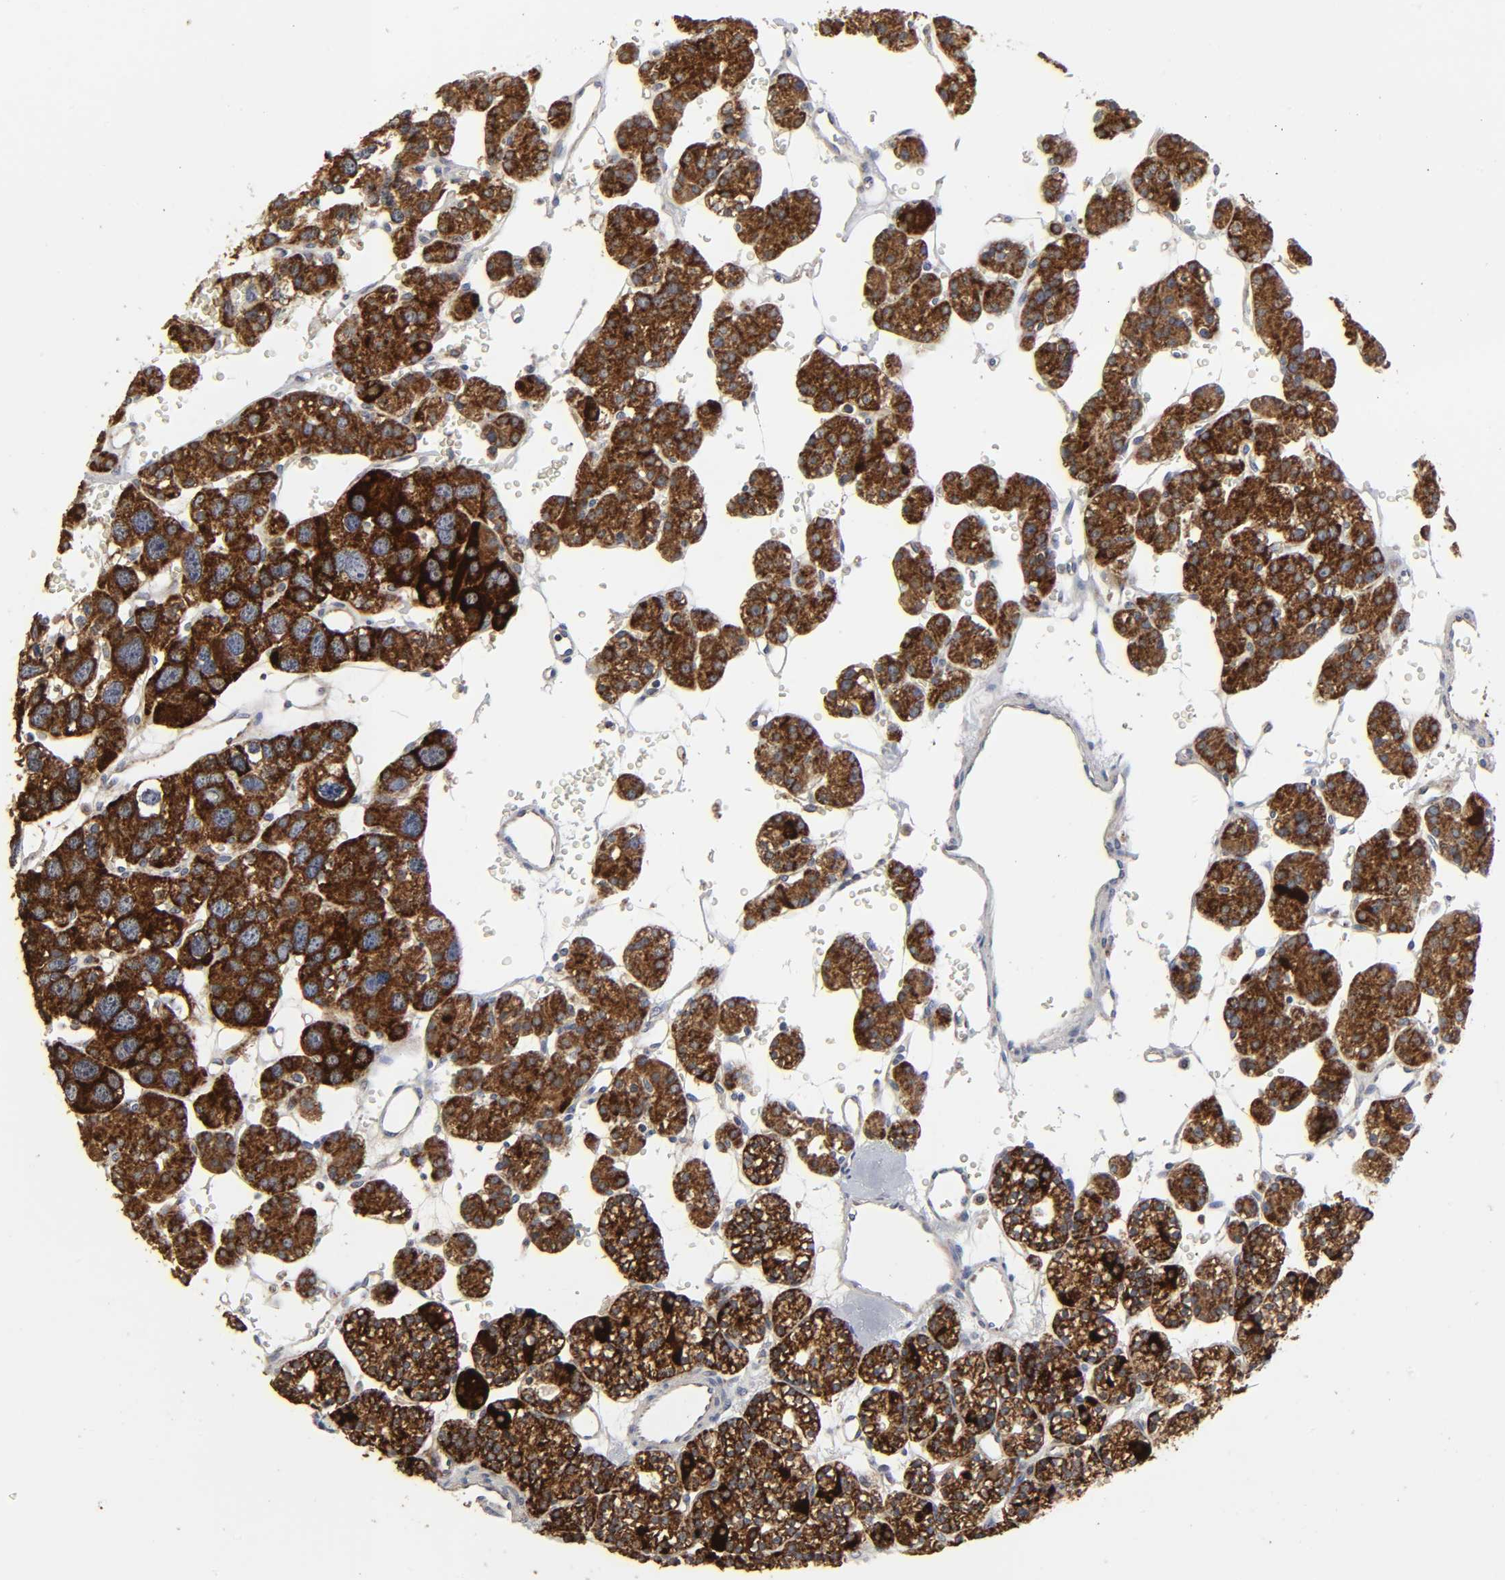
{"staining": {"intensity": "strong", "quantity": ">75%", "location": "cytoplasmic/membranous"}, "tissue": "parathyroid gland", "cell_type": "Glandular cells", "image_type": "normal", "snomed": [{"axis": "morphology", "description": "Normal tissue, NOS"}, {"axis": "topography", "description": "Parathyroid gland"}], "caption": "DAB (3,3'-diaminobenzidine) immunohistochemical staining of benign human parathyroid gland reveals strong cytoplasmic/membranous protein staining in approximately >75% of glandular cells.", "gene": "COX6B1", "patient": {"sex": "female", "age": 64}}